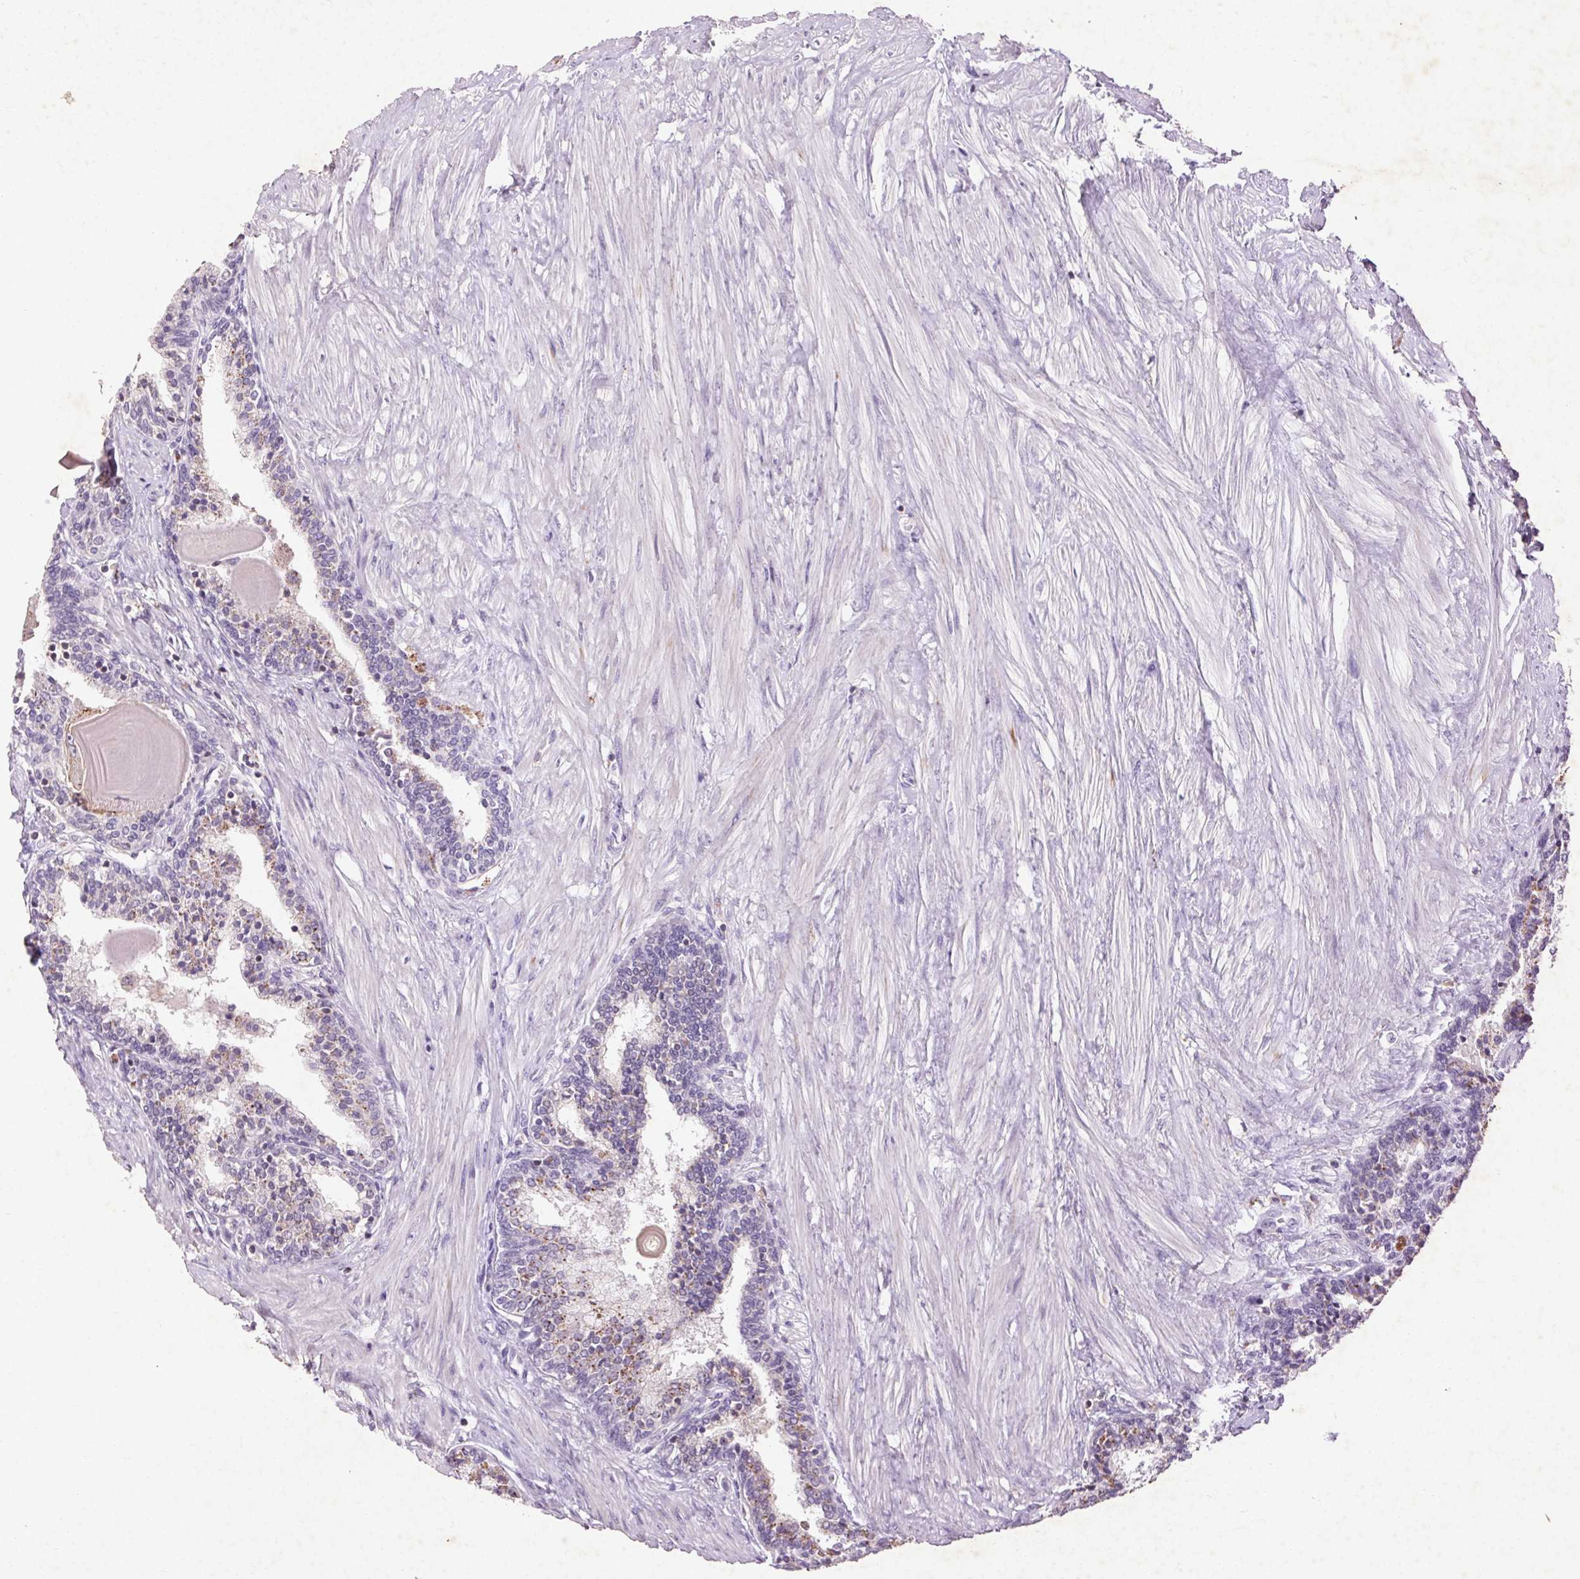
{"staining": {"intensity": "negative", "quantity": "none", "location": "none"}, "tissue": "prostate", "cell_type": "Glandular cells", "image_type": "normal", "snomed": [{"axis": "morphology", "description": "Normal tissue, NOS"}, {"axis": "topography", "description": "Prostate"}], "caption": "This is an IHC image of unremarkable prostate. There is no expression in glandular cells.", "gene": "FNDC7", "patient": {"sex": "male", "age": 55}}